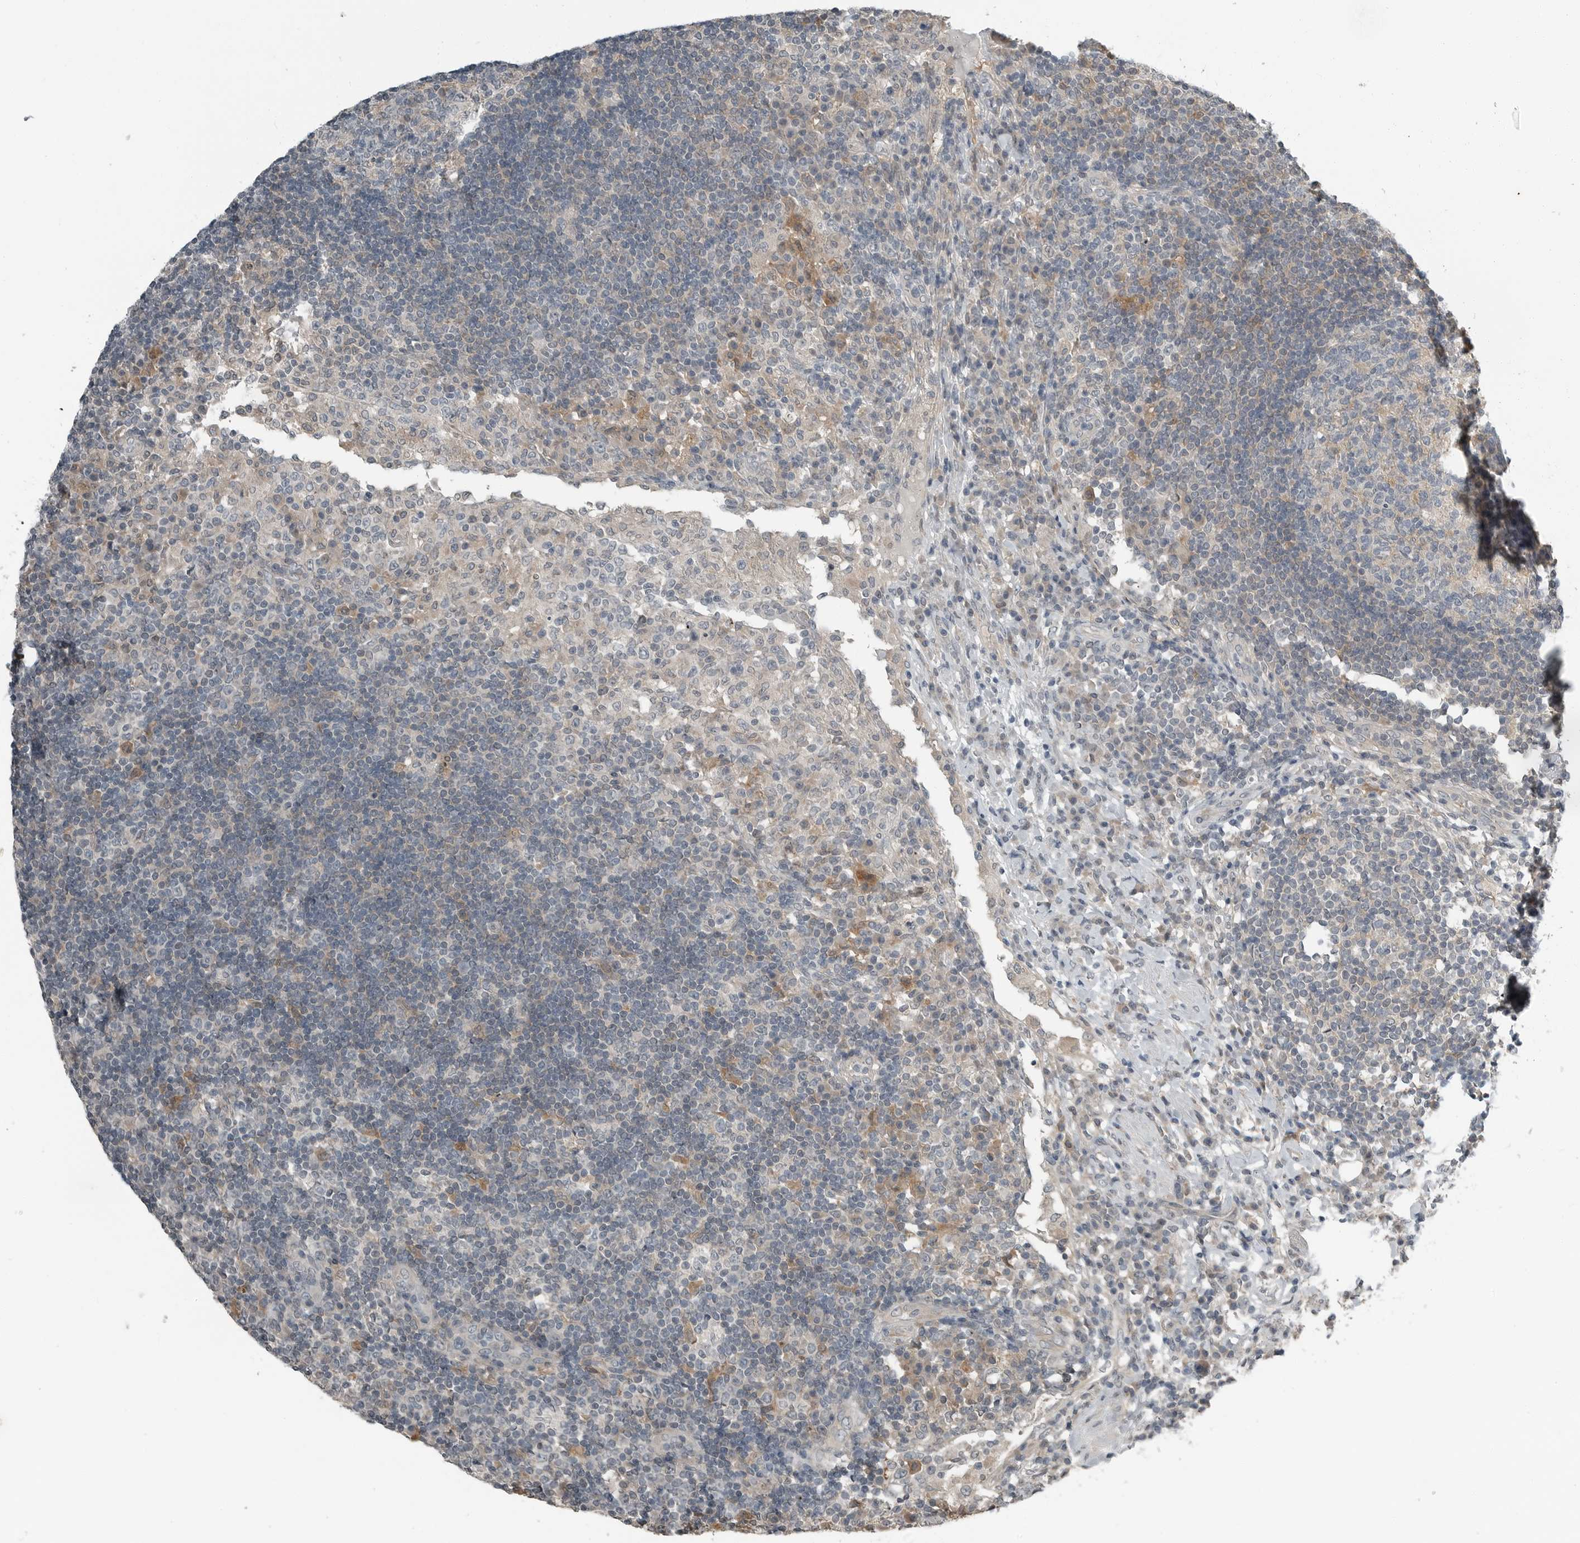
{"staining": {"intensity": "weak", "quantity": "<25%", "location": "cytoplasmic/membranous"}, "tissue": "lymph node", "cell_type": "Germinal center cells", "image_type": "normal", "snomed": [{"axis": "morphology", "description": "Normal tissue, NOS"}, {"axis": "topography", "description": "Lymph node"}], "caption": "An IHC photomicrograph of benign lymph node is shown. There is no staining in germinal center cells of lymph node.", "gene": "ENSG00000286112", "patient": {"sex": "female", "age": 53}}